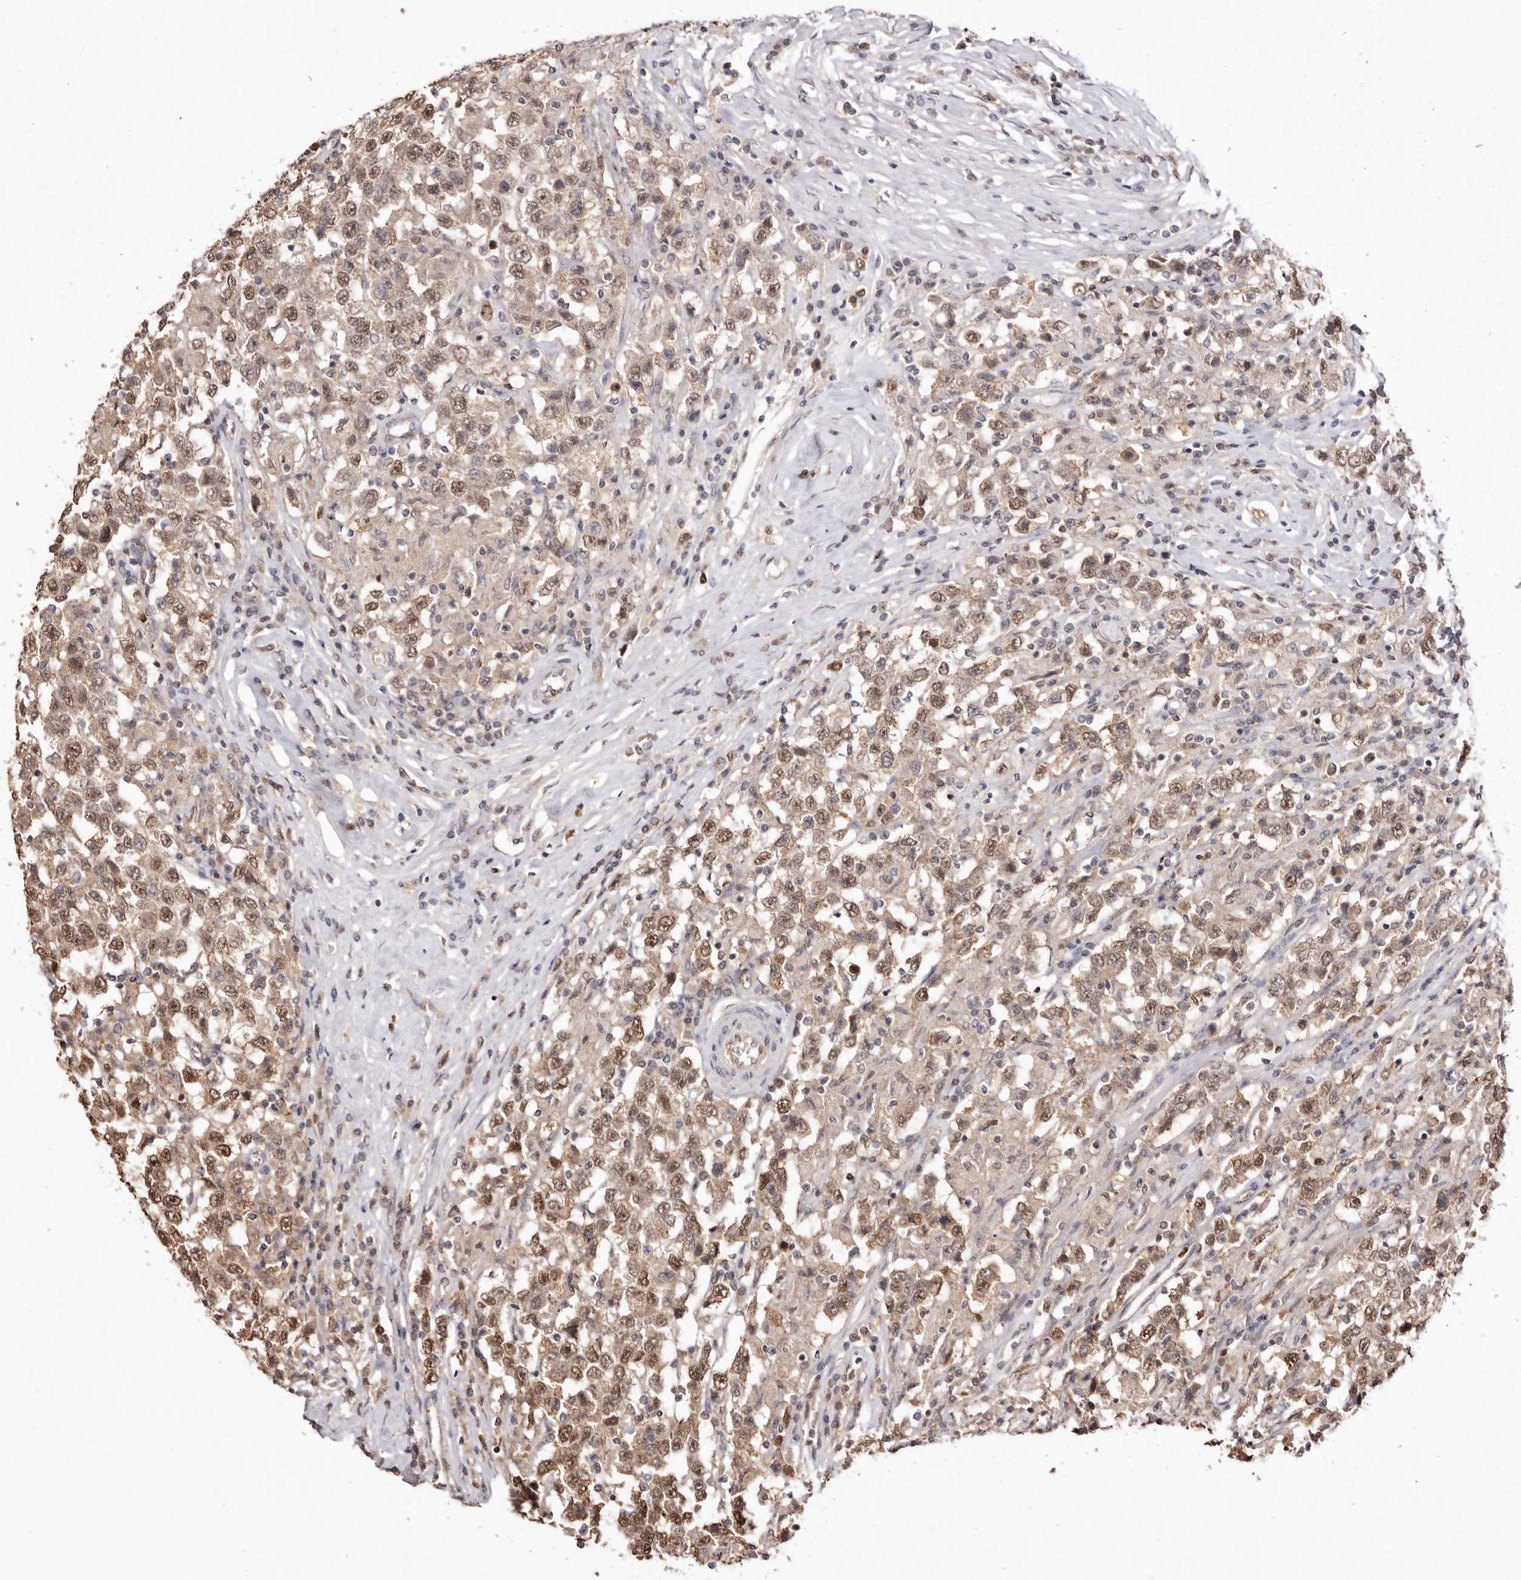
{"staining": {"intensity": "moderate", "quantity": ">75%", "location": "nuclear"}, "tissue": "testis cancer", "cell_type": "Tumor cells", "image_type": "cancer", "snomed": [{"axis": "morphology", "description": "Seminoma, NOS"}, {"axis": "topography", "description": "Testis"}], "caption": "Testis cancer (seminoma) stained for a protein (brown) demonstrates moderate nuclear positive staining in about >75% of tumor cells.", "gene": "NOTCH1", "patient": {"sex": "male", "age": 41}}